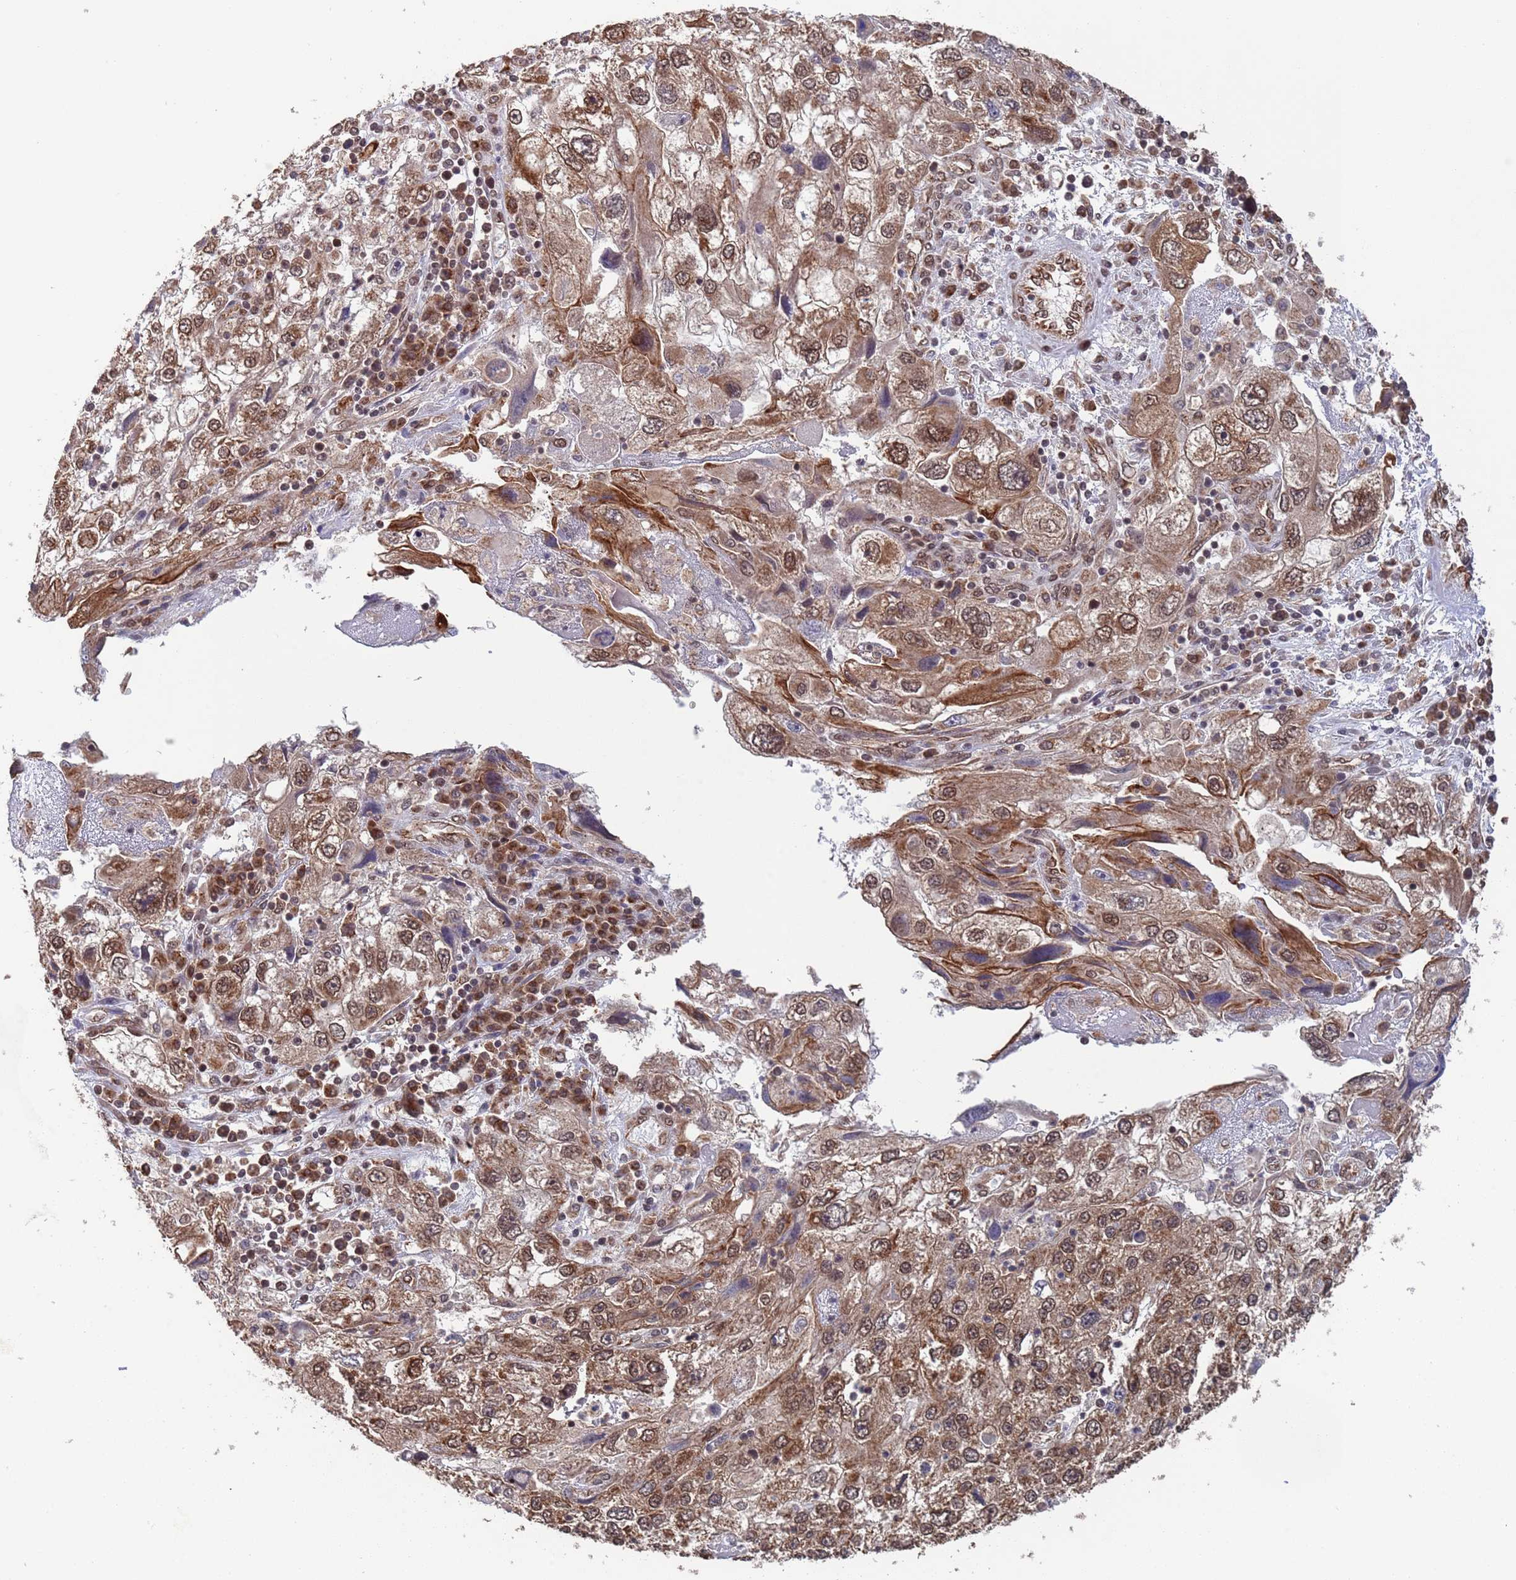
{"staining": {"intensity": "moderate", "quantity": ">75%", "location": "cytoplasmic/membranous,nuclear"}, "tissue": "endometrial cancer", "cell_type": "Tumor cells", "image_type": "cancer", "snomed": [{"axis": "morphology", "description": "Adenocarcinoma, NOS"}, {"axis": "topography", "description": "Endometrium"}], "caption": "A brown stain shows moderate cytoplasmic/membranous and nuclear staining of a protein in endometrial cancer tumor cells. (IHC, brightfield microscopy, high magnification).", "gene": "FUBP3", "patient": {"sex": "female", "age": 49}}